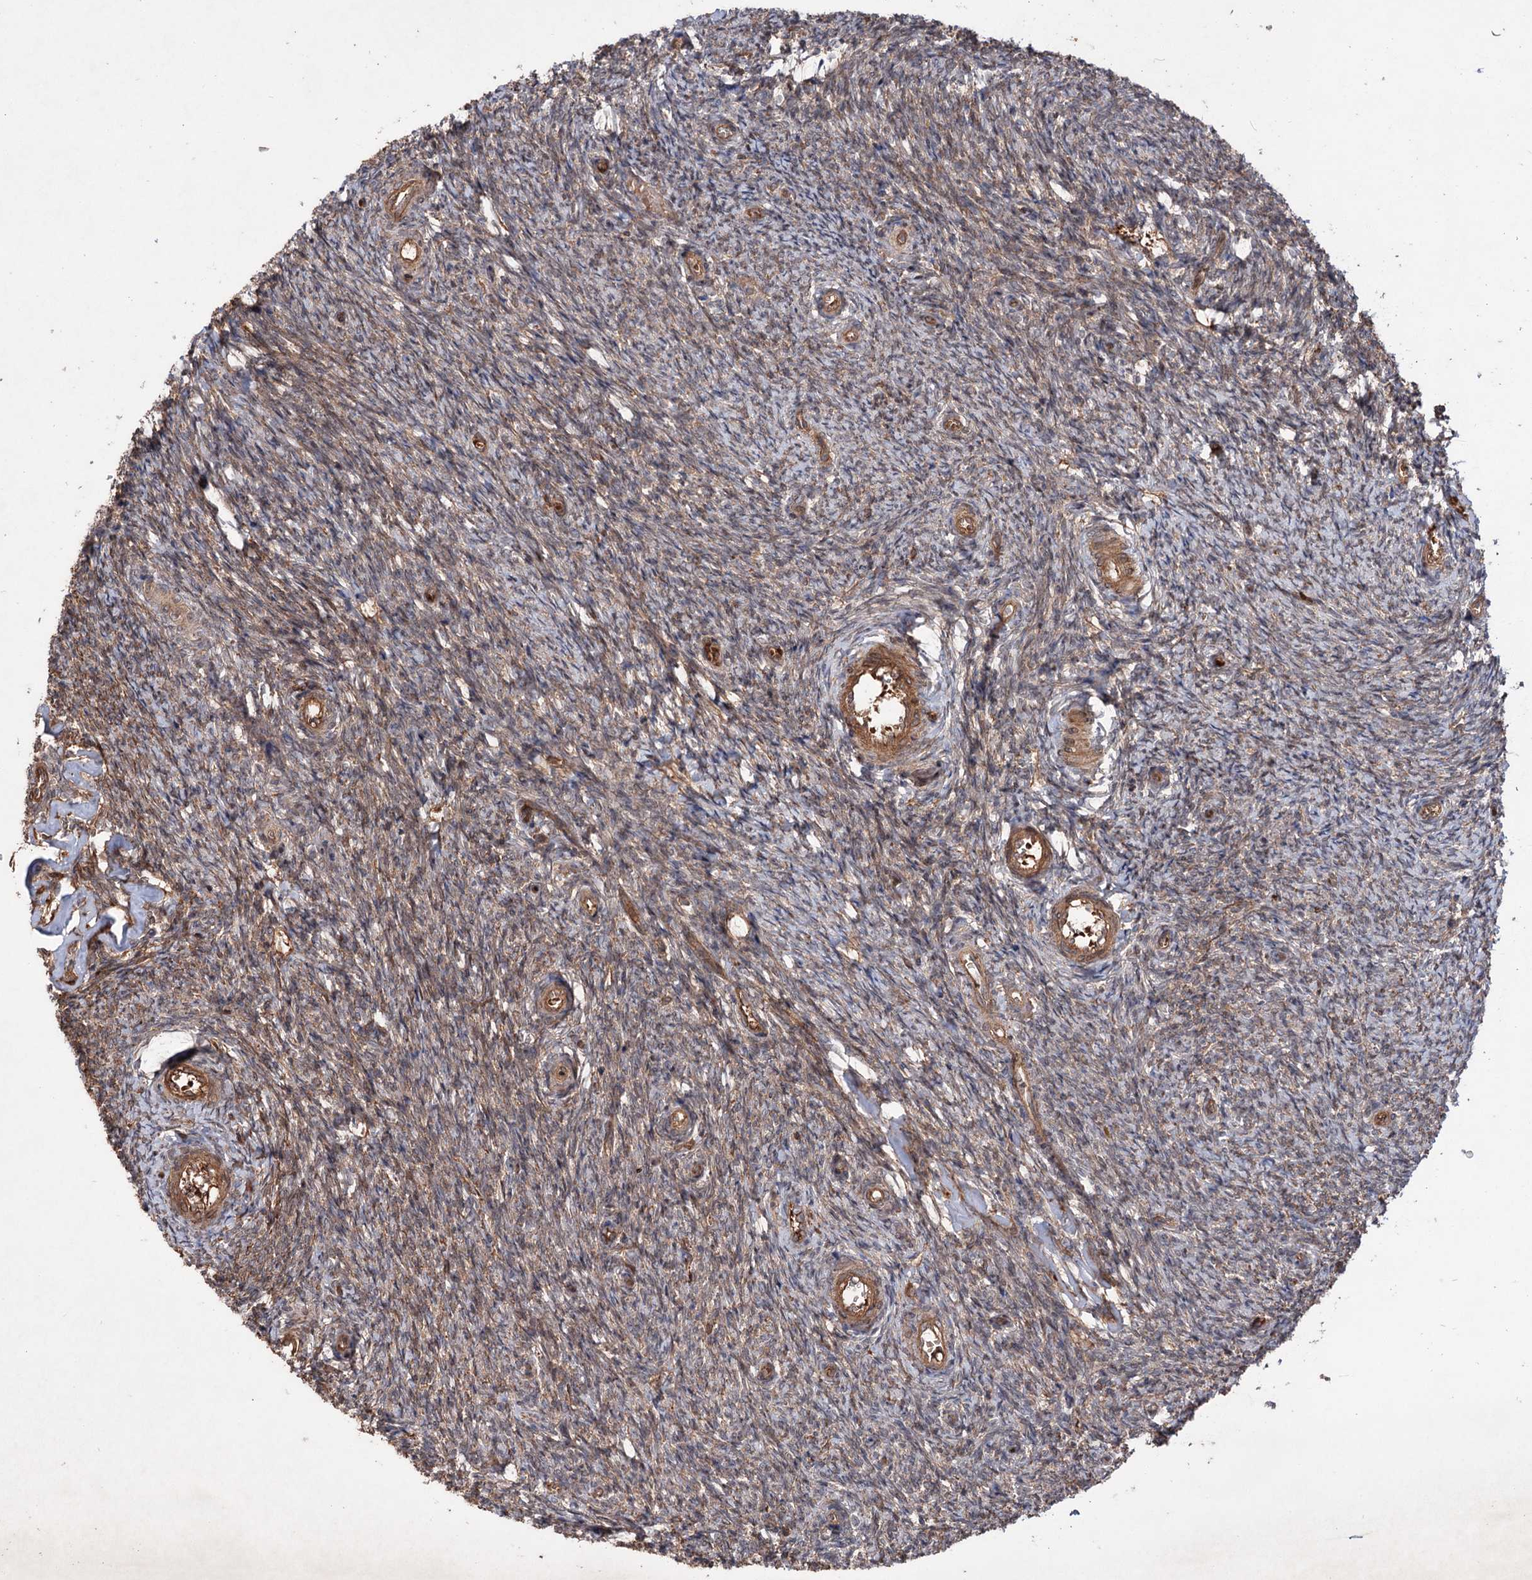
{"staining": {"intensity": "moderate", "quantity": ">75%", "location": "cytoplasmic/membranous,nuclear"}, "tissue": "ovary", "cell_type": "Ovarian stroma cells", "image_type": "normal", "snomed": [{"axis": "morphology", "description": "Normal tissue, NOS"}, {"axis": "topography", "description": "Ovary"}], "caption": "This micrograph exhibits immunohistochemistry (IHC) staining of normal ovary, with medium moderate cytoplasmic/membranous,nuclear staining in approximately >75% of ovarian stroma cells.", "gene": "ADK", "patient": {"sex": "female", "age": 44}}